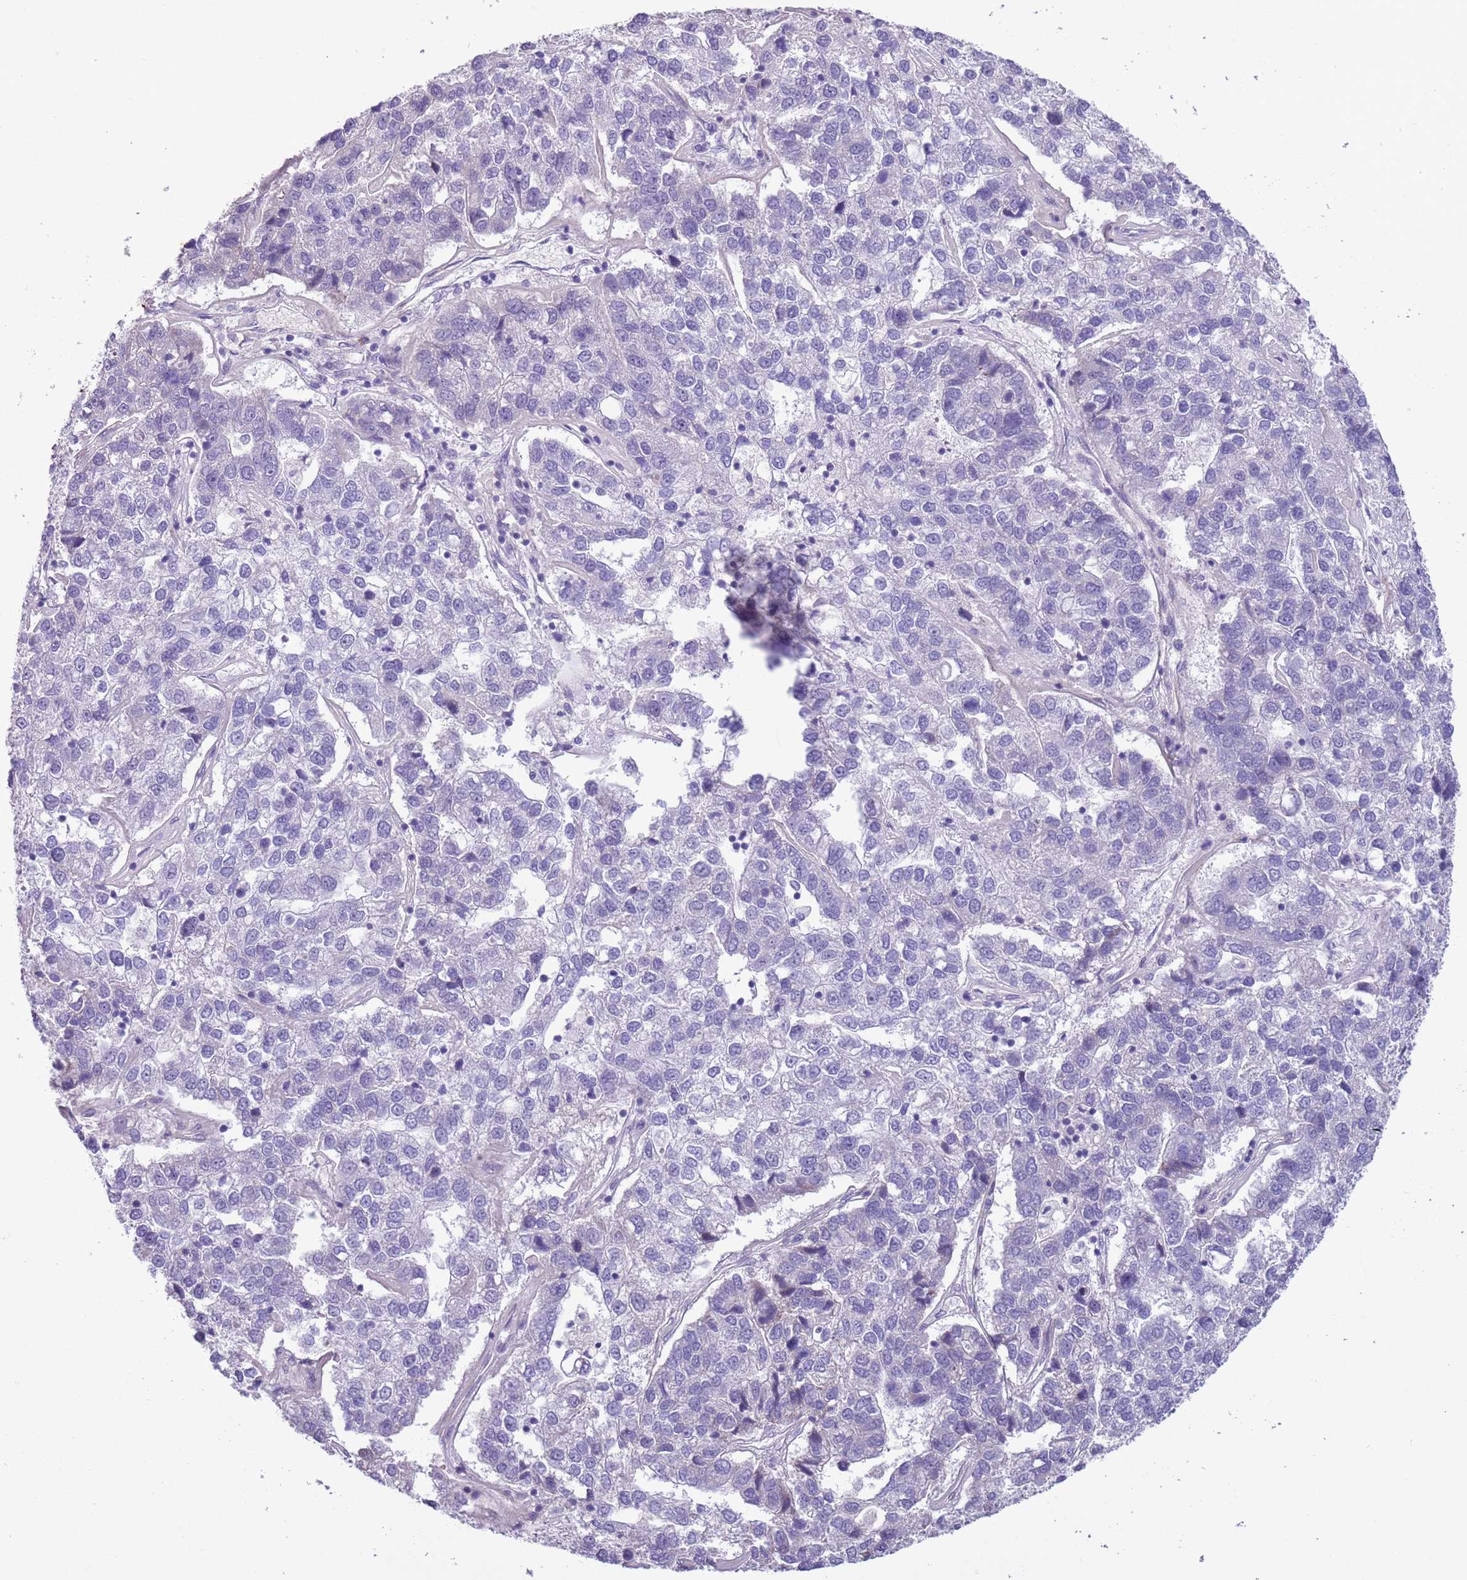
{"staining": {"intensity": "negative", "quantity": "none", "location": "none"}, "tissue": "pancreatic cancer", "cell_type": "Tumor cells", "image_type": "cancer", "snomed": [{"axis": "morphology", "description": "Adenocarcinoma, NOS"}, {"axis": "topography", "description": "Pancreas"}], "caption": "IHC photomicrograph of pancreatic adenocarcinoma stained for a protein (brown), which exhibits no expression in tumor cells.", "gene": "MRPL32", "patient": {"sex": "female", "age": 61}}